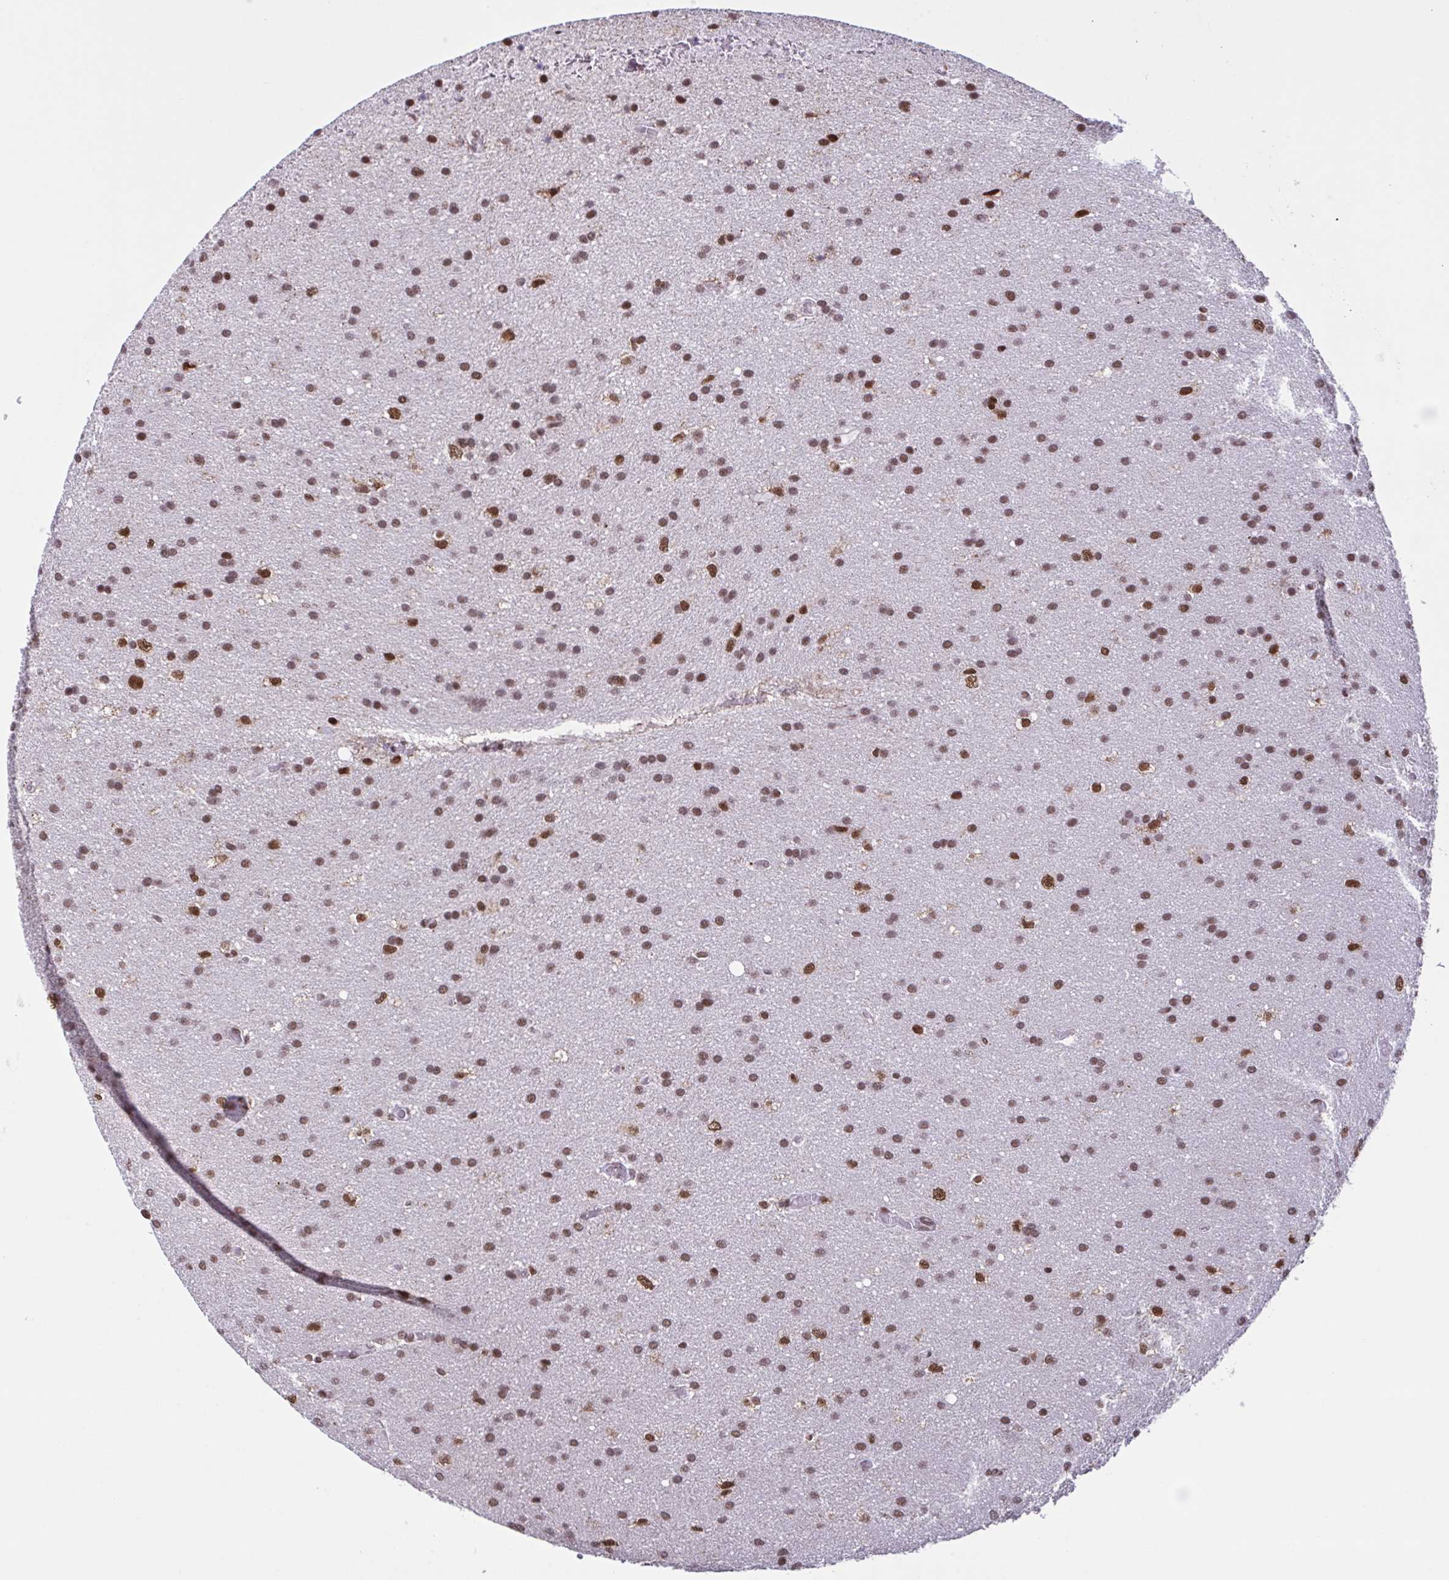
{"staining": {"intensity": "moderate", "quantity": ">75%", "location": "nuclear"}, "tissue": "glioma", "cell_type": "Tumor cells", "image_type": "cancer", "snomed": [{"axis": "morphology", "description": "Glioma, malignant, Low grade"}, {"axis": "topography", "description": "Brain"}], "caption": "Moderate nuclear expression is present in about >75% of tumor cells in glioma. Using DAB (brown) and hematoxylin (blue) stains, captured at high magnification using brightfield microscopy.", "gene": "TIMM21", "patient": {"sex": "female", "age": 54}}